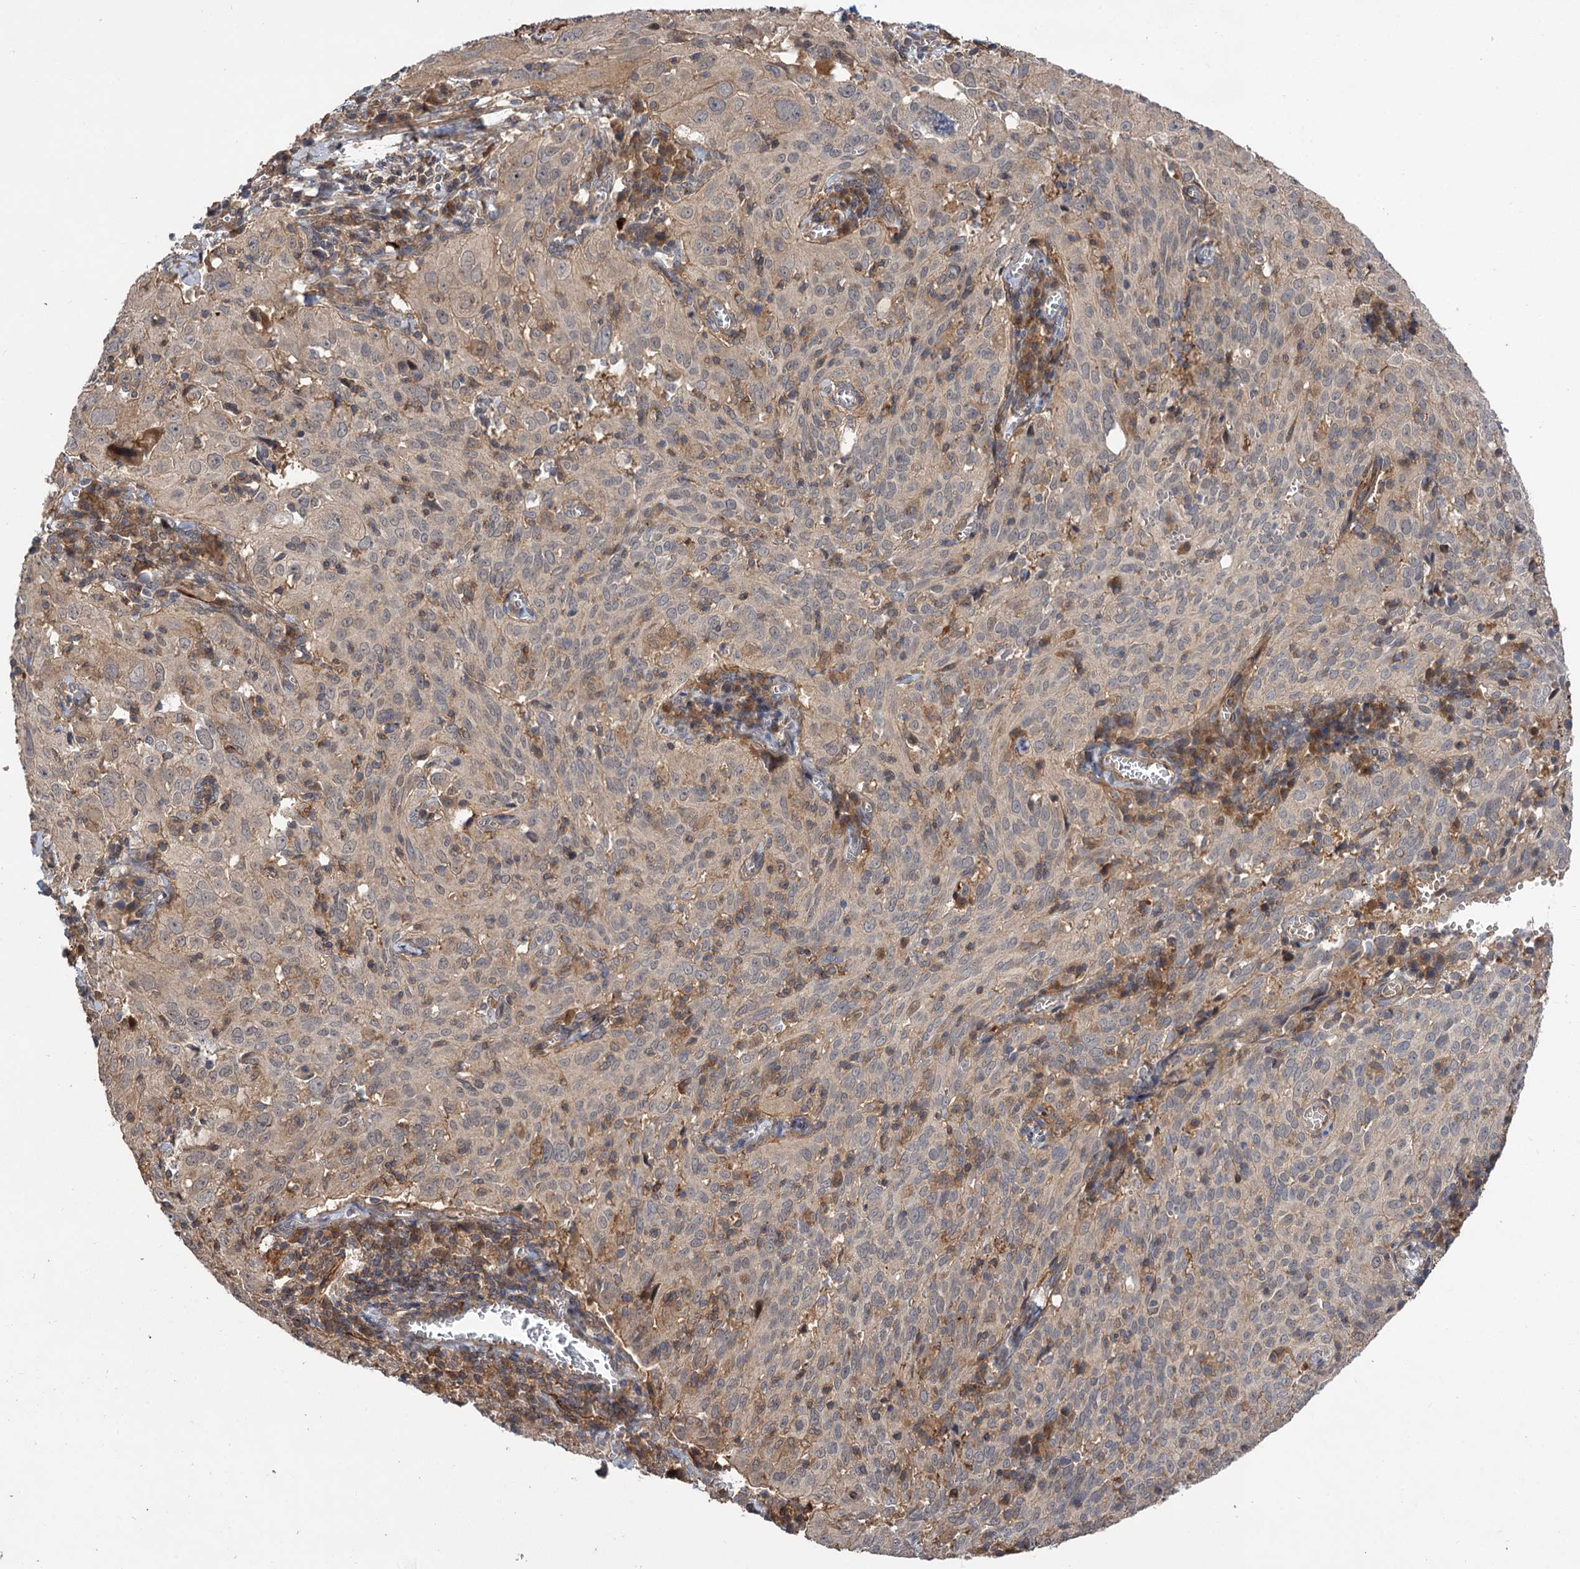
{"staining": {"intensity": "weak", "quantity": "25%-75%", "location": "cytoplasmic/membranous"}, "tissue": "cervical cancer", "cell_type": "Tumor cells", "image_type": "cancer", "snomed": [{"axis": "morphology", "description": "Squamous cell carcinoma, NOS"}, {"axis": "topography", "description": "Cervix"}], "caption": "Cervical cancer (squamous cell carcinoma) was stained to show a protein in brown. There is low levels of weak cytoplasmic/membranous positivity in approximately 25%-75% of tumor cells.", "gene": "FBXW8", "patient": {"sex": "female", "age": 31}}